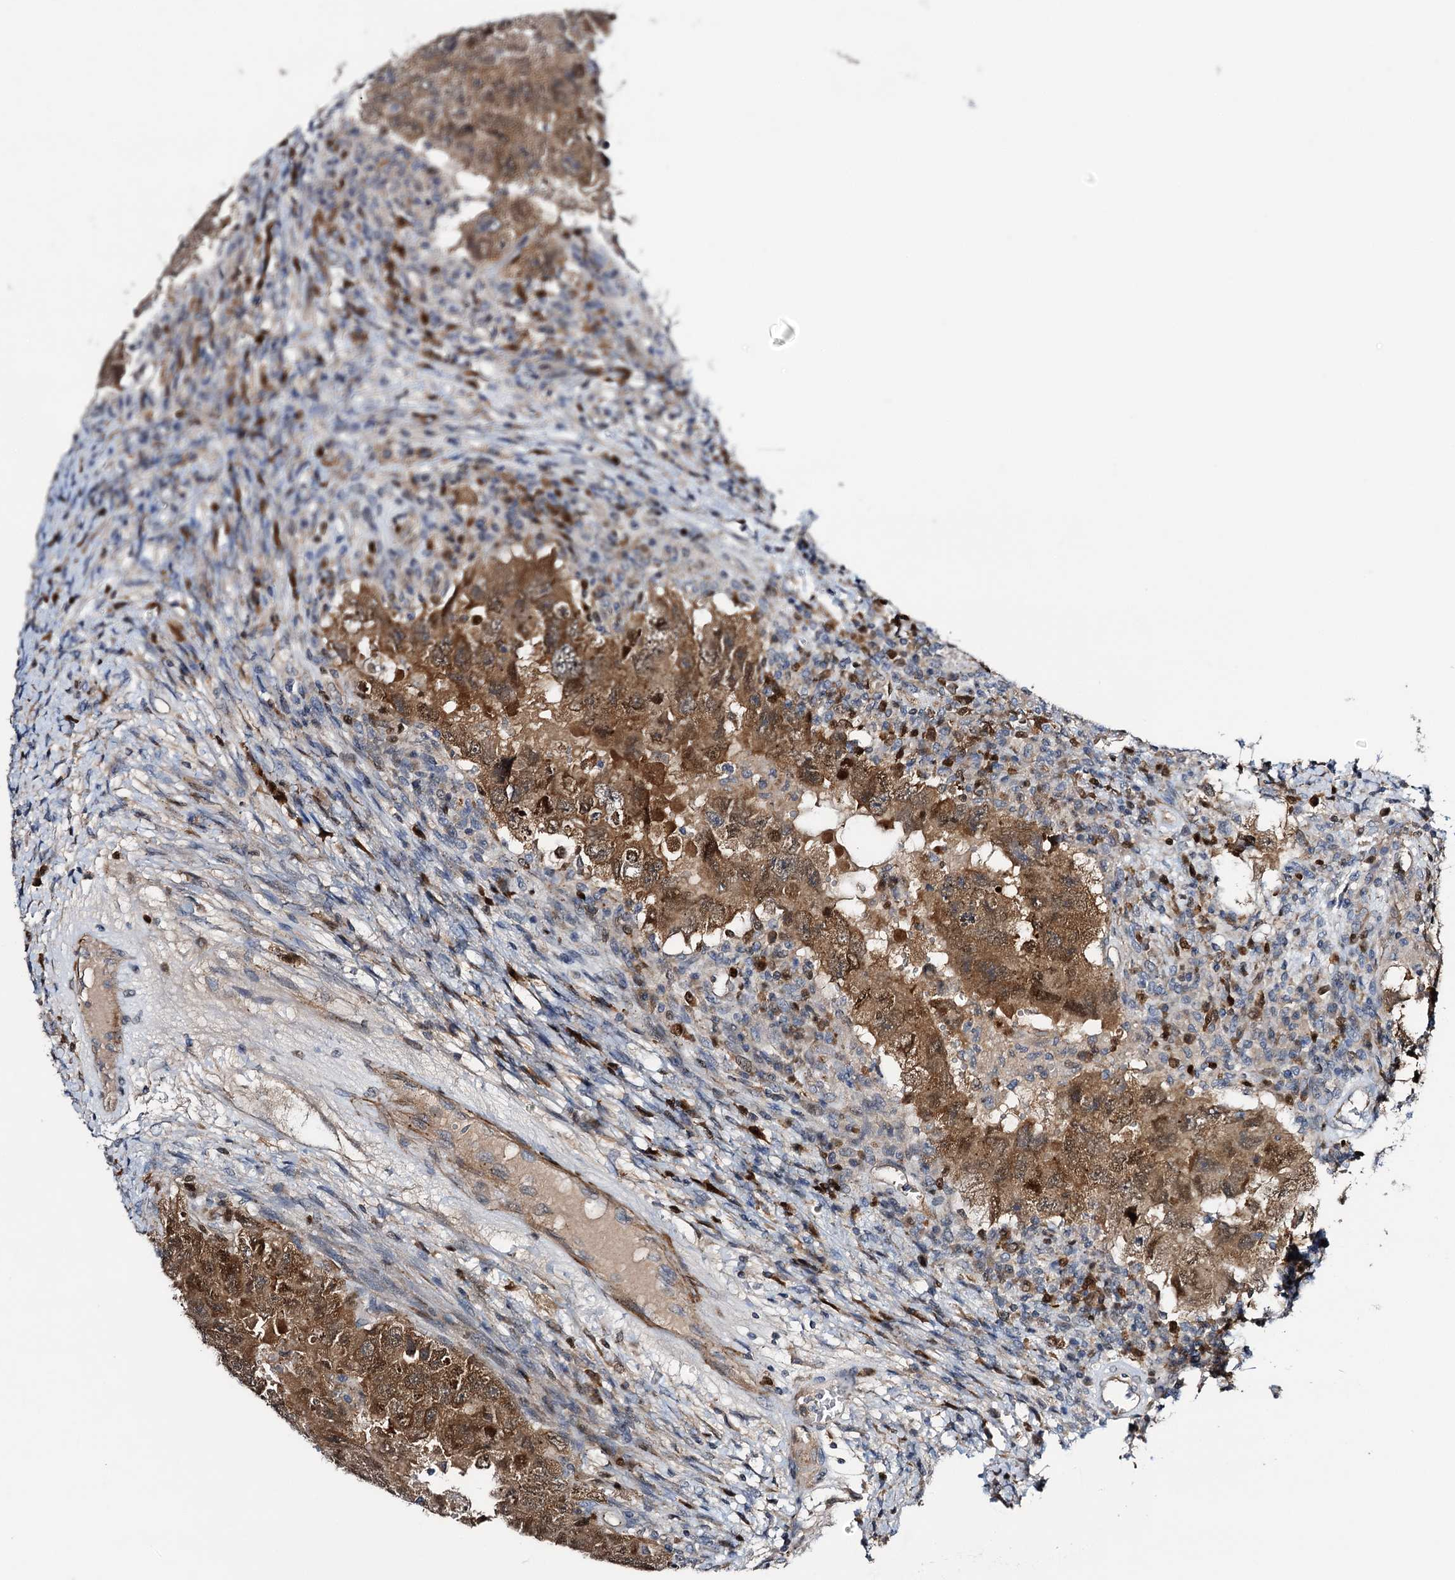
{"staining": {"intensity": "moderate", "quantity": ">75%", "location": "cytoplasmic/membranous,nuclear"}, "tissue": "testis cancer", "cell_type": "Tumor cells", "image_type": "cancer", "snomed": [{"axis": "morphology", "description": "Carcinoma, Embryonal, NOS"}, {"axis": "topography", "description": "Testis"}], "caption": "Testis cancer stained for a protein reveals moderate cytoplasmic/membranous and nuclear positivity in tumor cells.", "gene": "NCAPD2", "patient": {"sex": "male", "age": 26}}